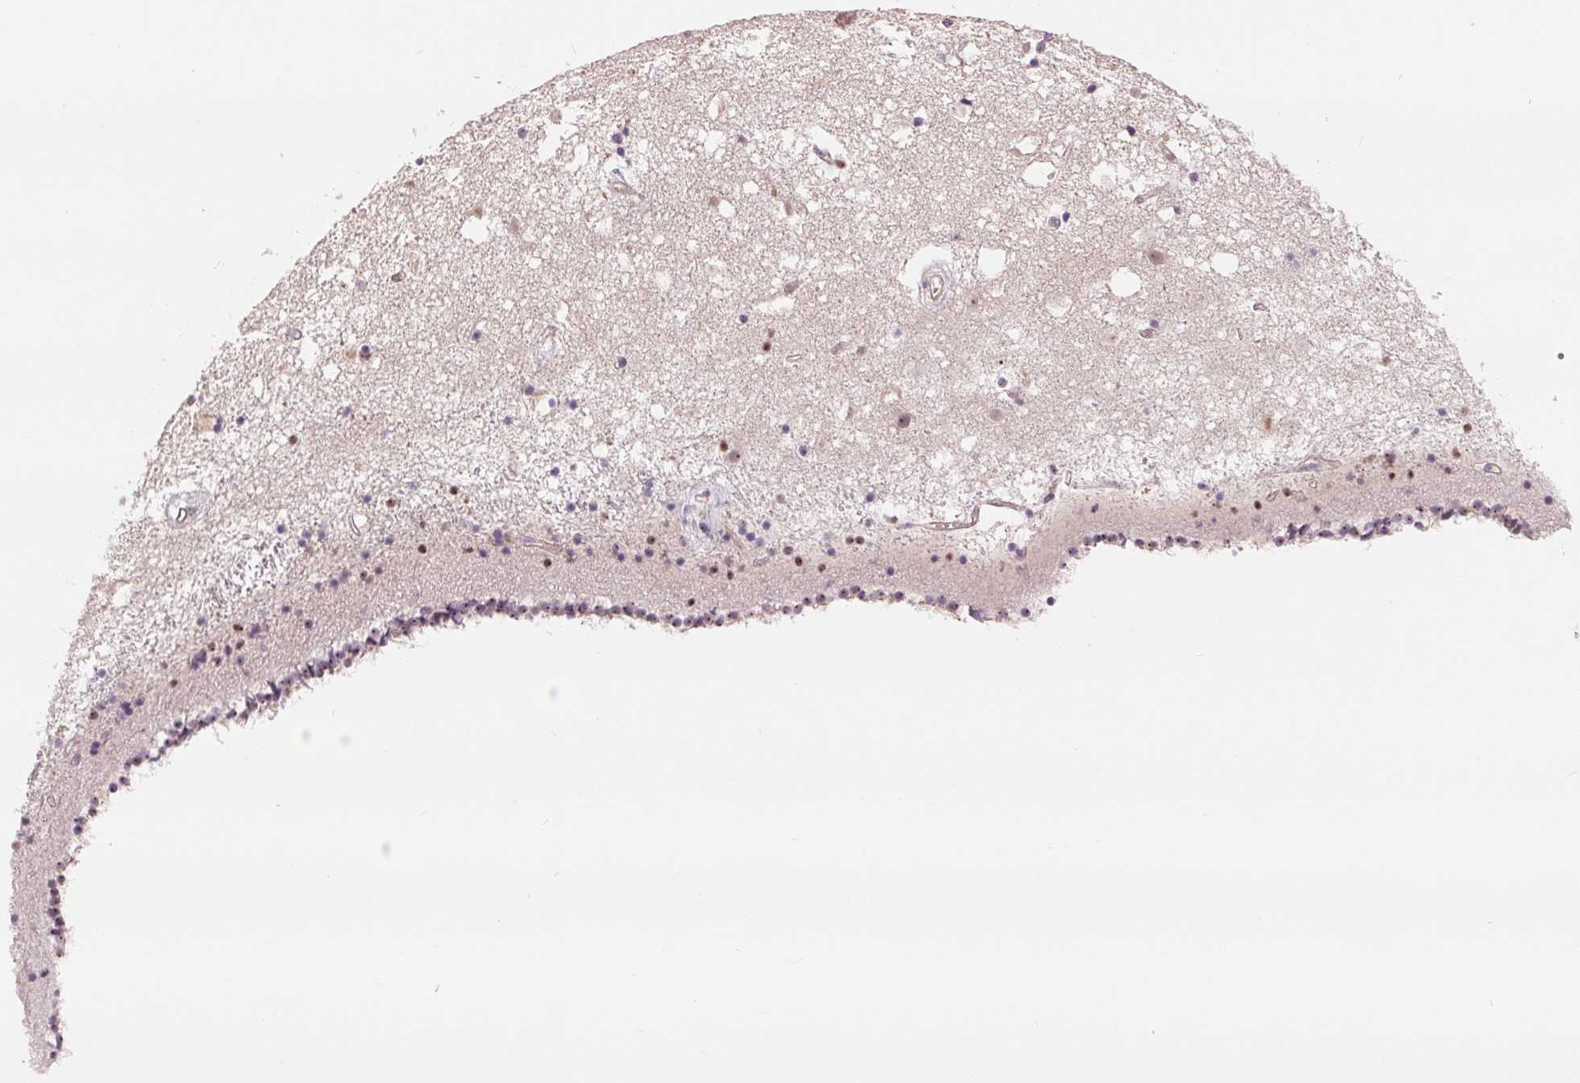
{"staining": {"intensity": "weak", "quantity": "<25%", "location": "nuclear"}, "tissue": "caudate", "cell_type": "Glial cells", "image_type": "normal", "snomed": [{"axis": "morphology", "description": "Normal tissue, NOS"}, {"axis": "topography", "description": "Lateral ventricle wall"}], "caption": "This histopathology image is of benign caudate stained with IHC to label a protein in brown with the nuclei are counter-stained blue. There is no staining in glial cells. The staining was performed using DAB (3,3'-diaminobenzidine) to visualize the protein expression in brown, while the nuclei were stained in blue with hematoxylin (Magnification: 20x).", "gene": "RANBP3L", "patient": {"sex": "female", "age": 71}}